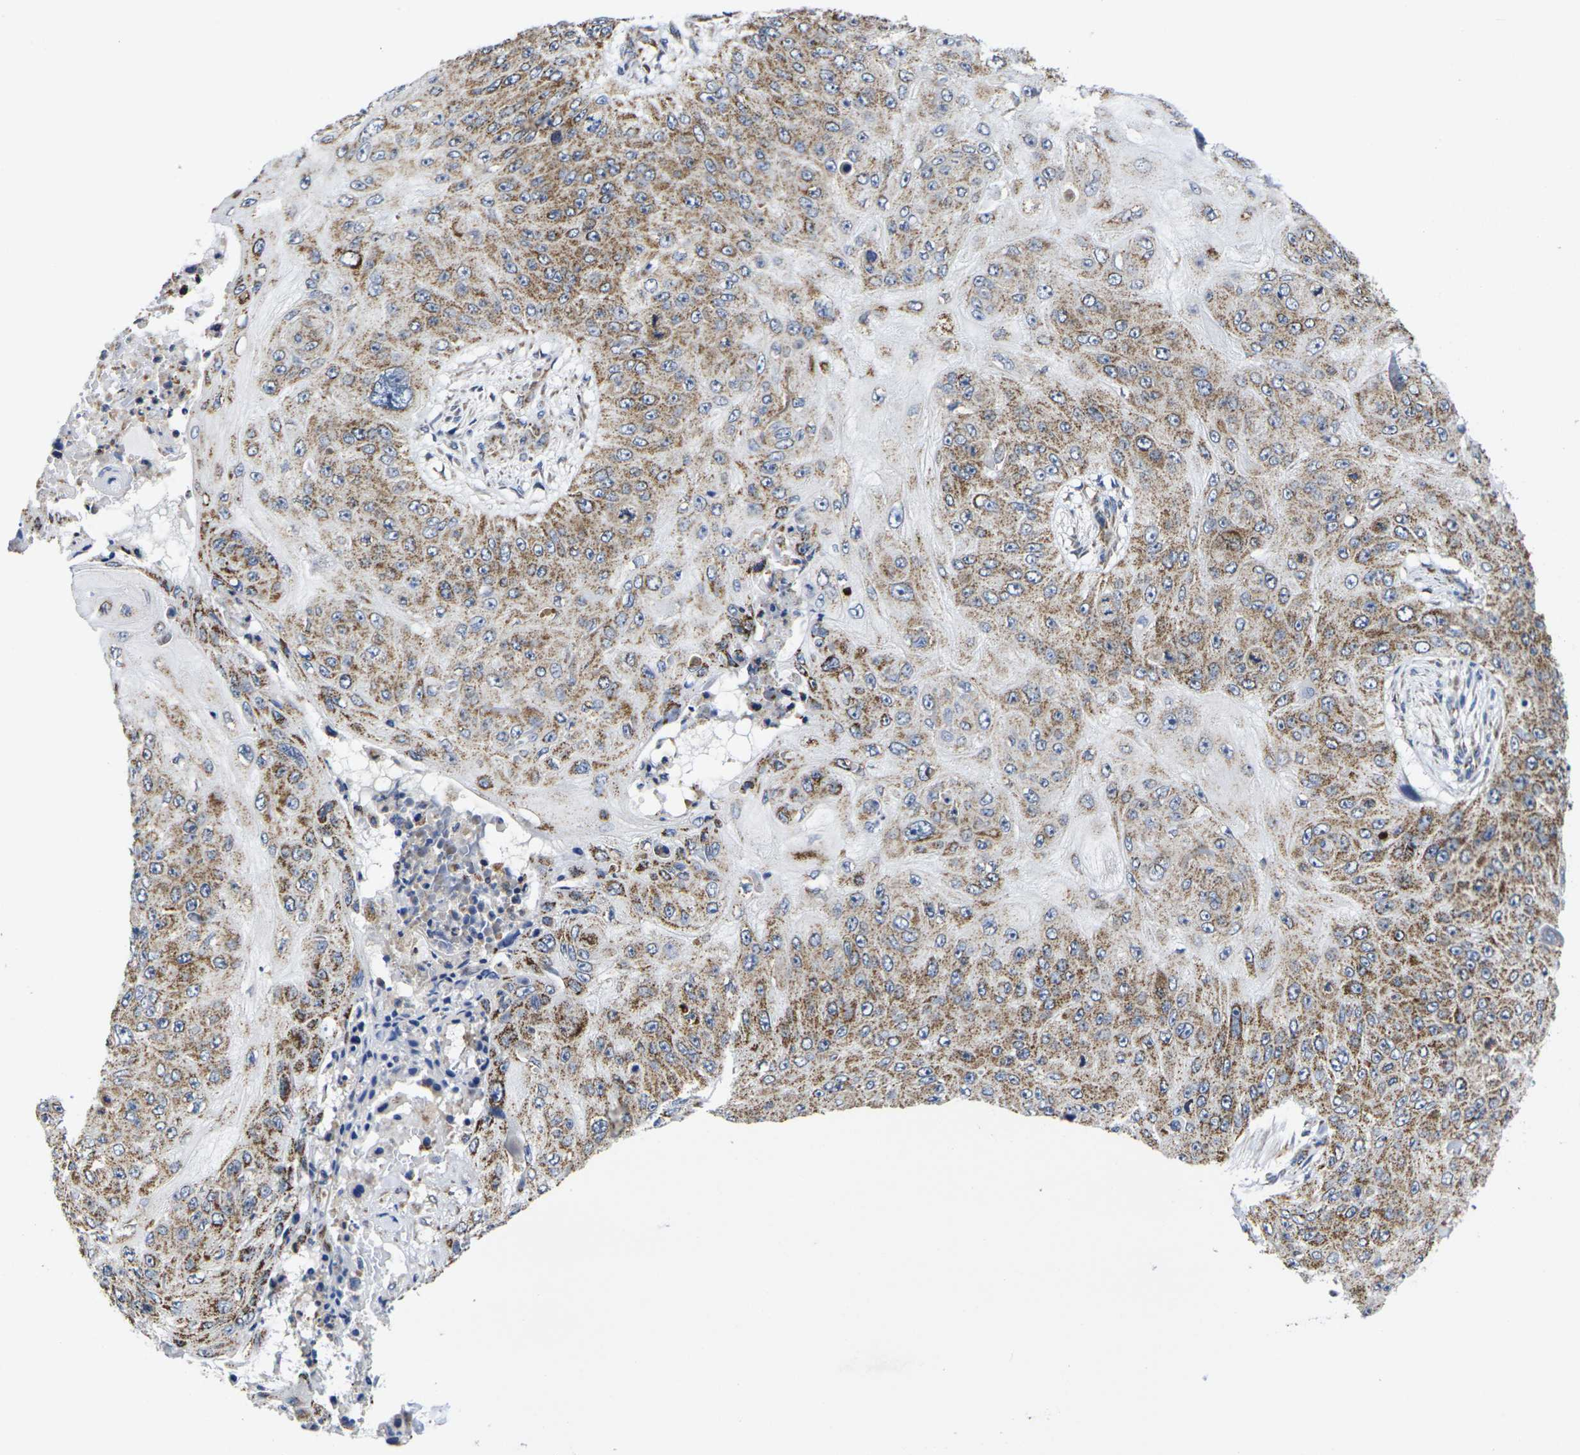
{"staining": {"intensity": "strong", "quantity": ">75%", "location": "cytoplasmic/membranous"}, "tissue": "skin cancer", "cell_type": "Tumor cells", "image_type": "cancer", "snomed": [{"axis": "morphology", "description": "Squamous cell carcinoma, NOS"}, {"axis": "topography", "description": "Skin"}], "caption": "This photomicrograph shows squamous cell carcinoma (skin) stained with IHC to label a protein in brown. The cytoplasmic/membranous of tumor cells show strong positivity for the protein. Nuclei are counter-stained blue.", "gene": "P2RY11", "patient": {"sex": "female", "age": 80}}